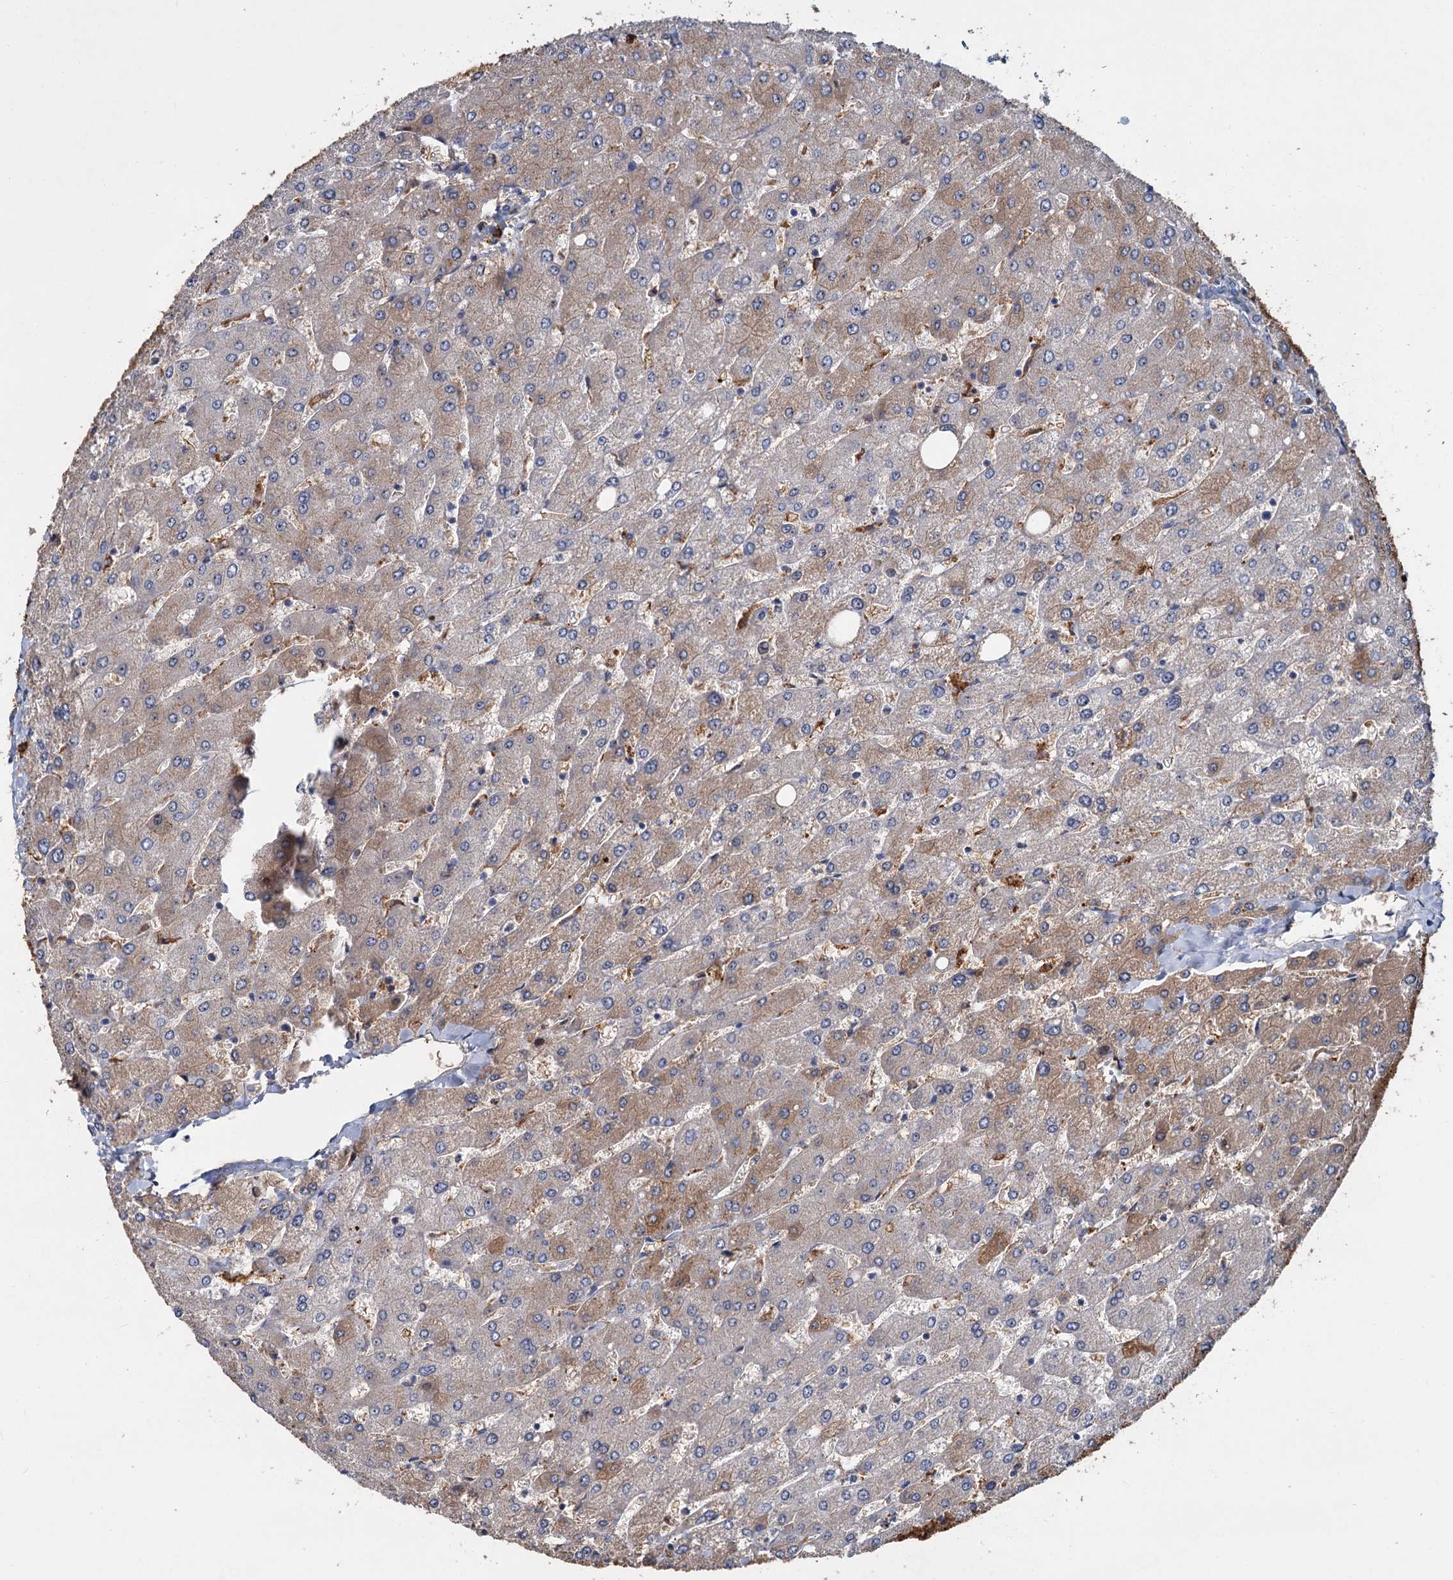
{"staining": {"intensity": "negative", "quantity": "none", "location": "none"}, "tissue": "liver", "cell_type": "Cholangiocytes", "image_type": "normal", "snomed": [{"axis": "morphology", "description": "Normal tissue, NOS"}, {"axis": "topography", "description": "Liver"}], "caption": "There is no significant staining in cholangiocytes of liver. (DAB (3,3'-diaminobenzidine) IHC visualized using brightfield microscopy, high magnification).", "gene": "CHRD", "patient": {"sex": "male", "age": 55}}